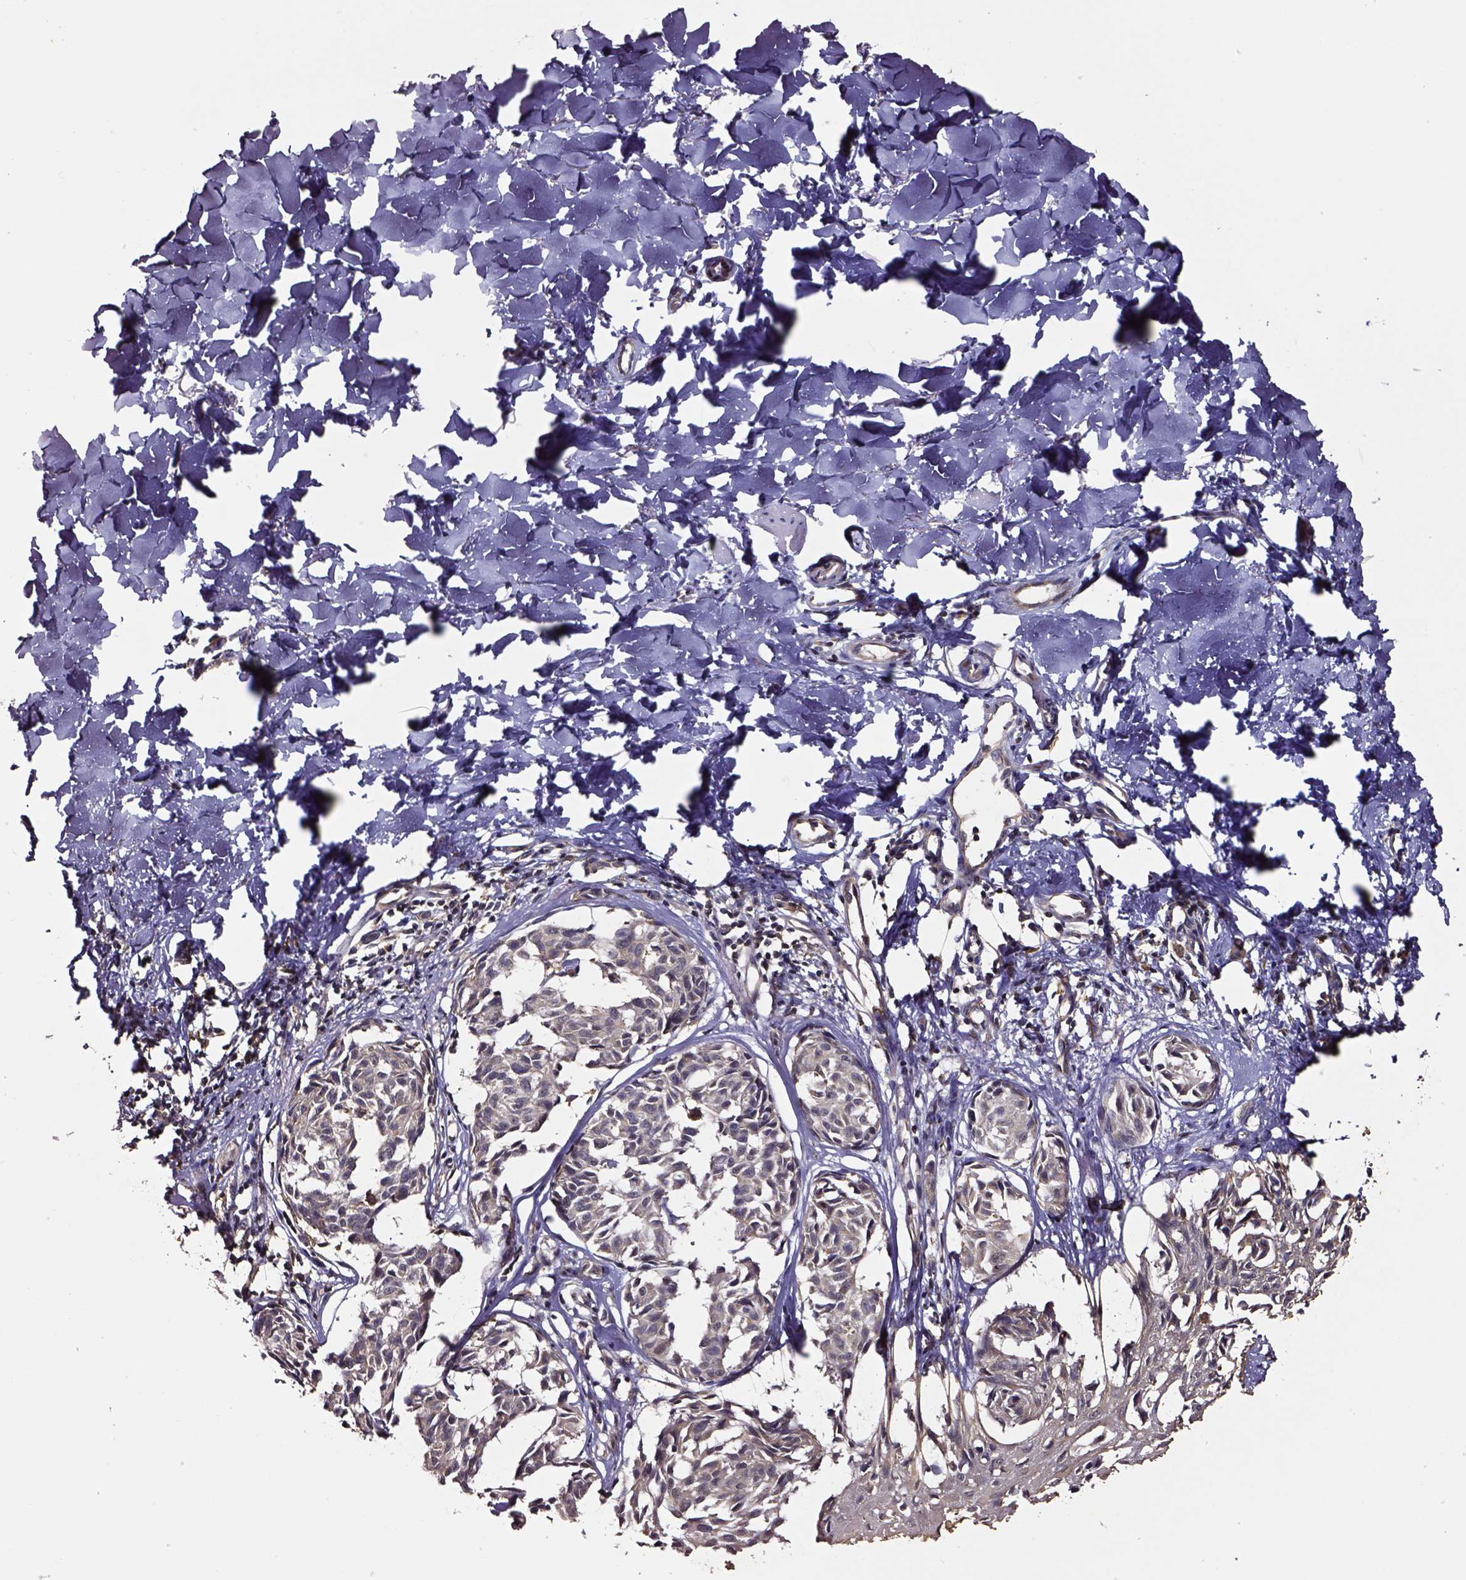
{"staining": {"intensity": "weak", "quantity": ">75%", "location": "cytoplasmic/membranous"}, "tissue": "melanoma", "cell_type": "Tumor cells", "image_type": "cancer", "snomed": [{"axis": "morphology", "description": "Malignant melanoma, NOS"}, {"axis": "topography", "description": "Skin"}], "caption": "Melanoma stained with a protein marker exhibits weak staining in tumor cells.", "gene": "RASSF5", "patient": {"sex": "male", "age": 51}}